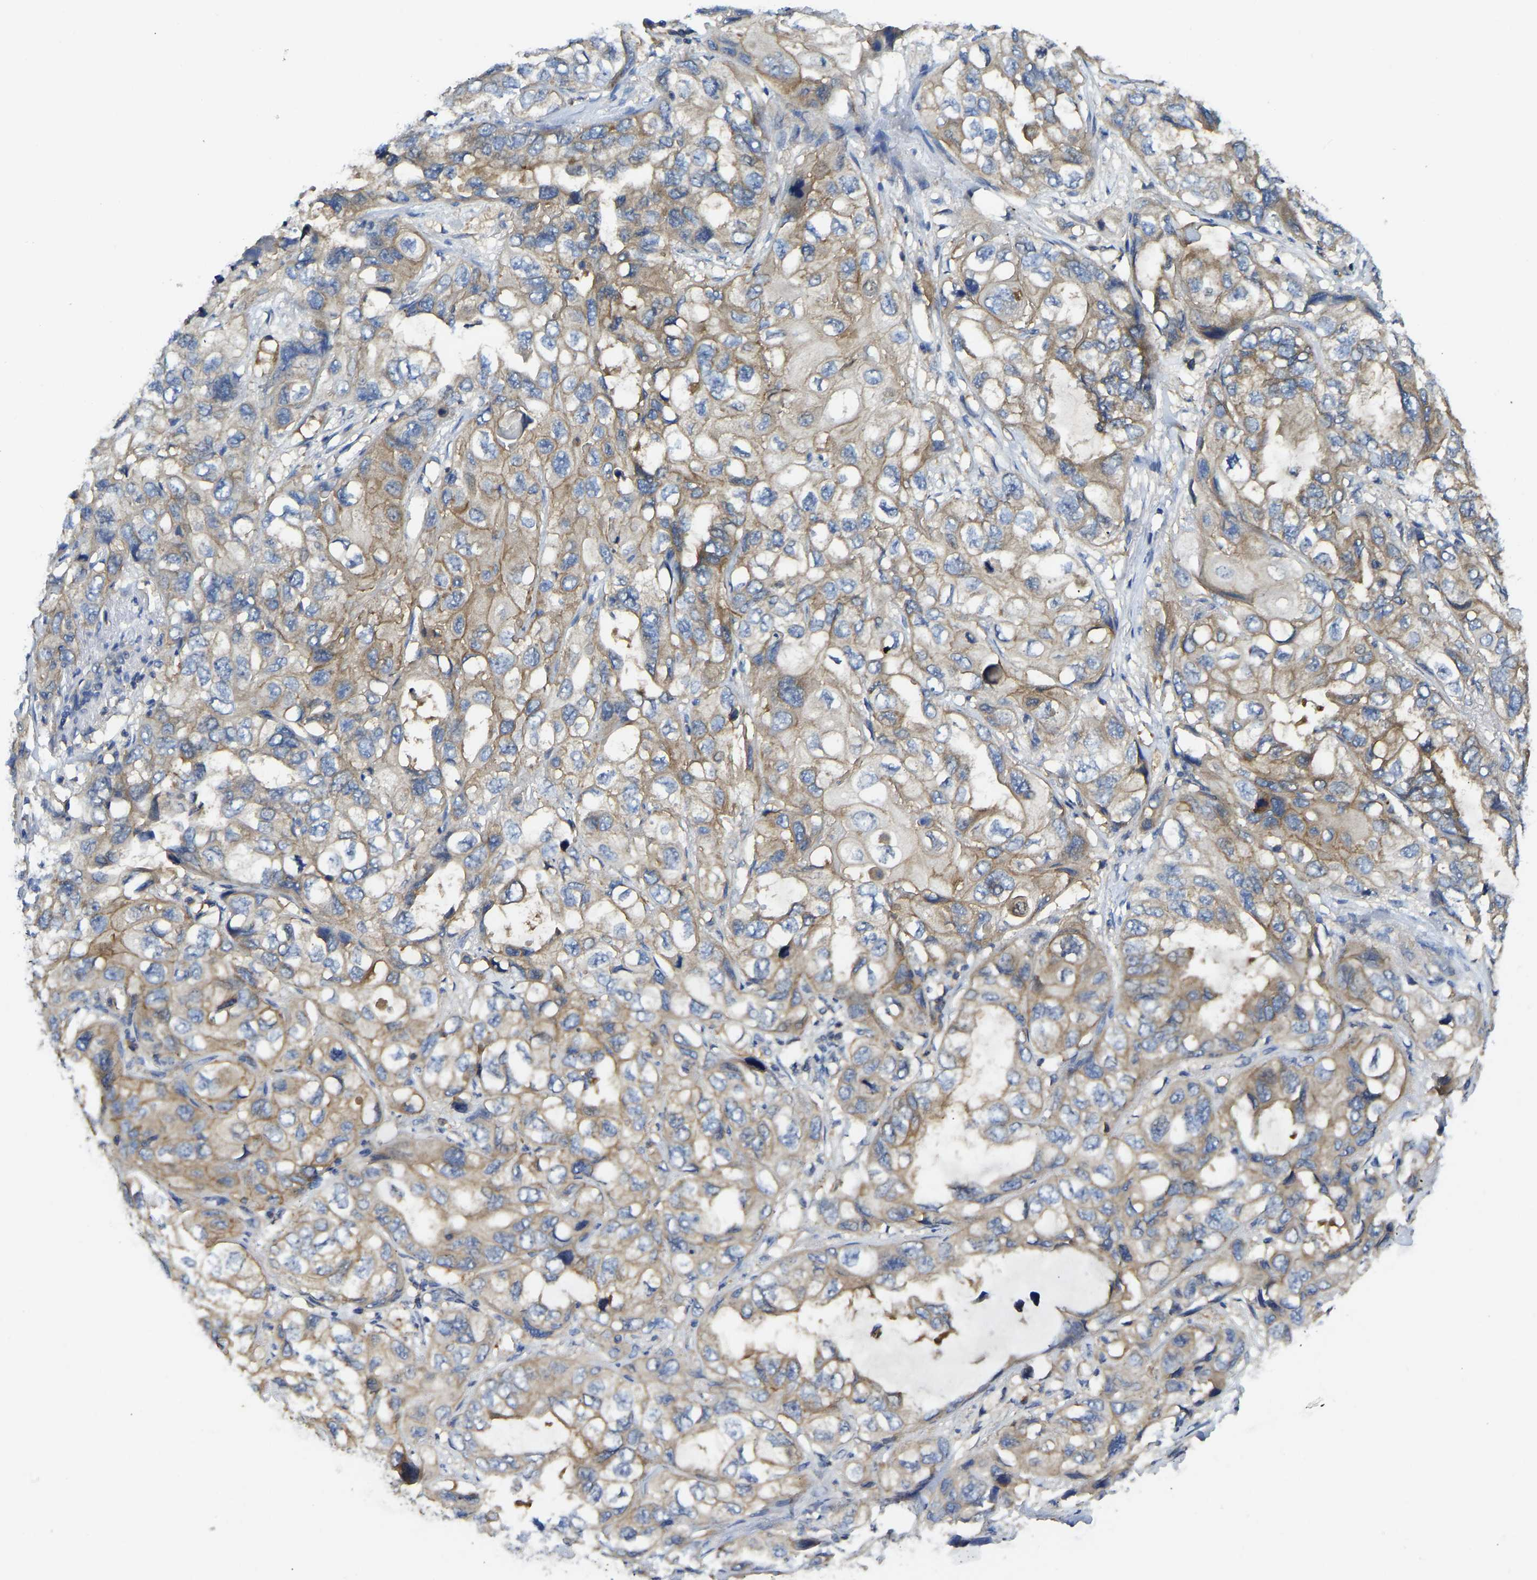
{"staining": {"intensity": "weak", "quantity": ">75%", "location": "cytoplasmic/membranous"}, "tissue": "lung cancer", "cell_type": "Tumor cells", "image_type": "cancer", "snomed": [{"axis": "morphology", "description": "Squamous cell carcinoma, NOS"}, {"axis": "topography", "description": "Lung"}], "caption": "Immunohistochemical staining of human squamous cell carcinoma (lung) displays low levels of weak cytoplasmic/membranous protein expression in about >75% of tumor cells. (IHC, brightfield microscopy, high magnification).", "gene": "PPP3CA", "patient": {"sex": "female", "age": 73}}